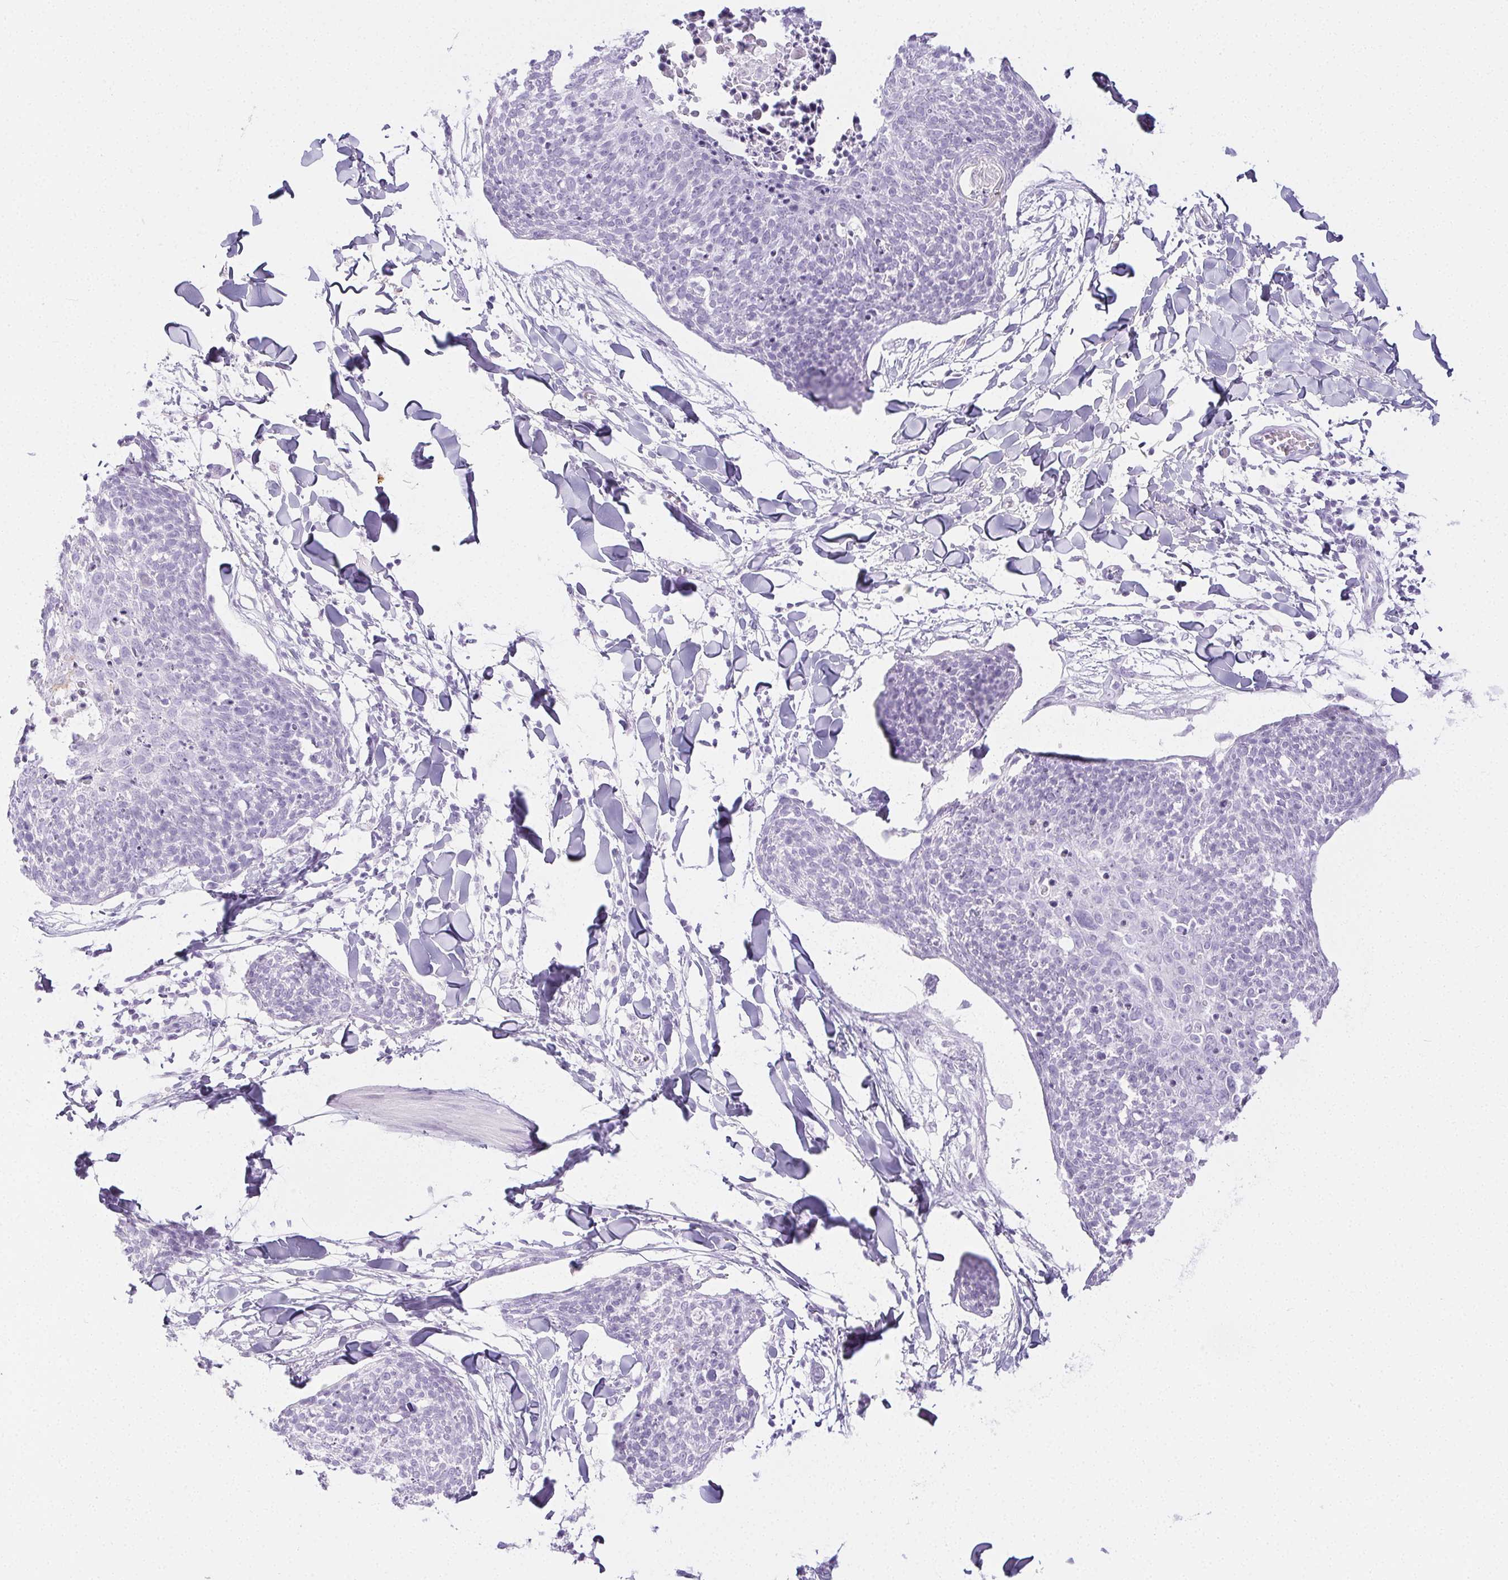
{"staining": {"intensity": "negative", "quantity": "none", "location": "none"}, "tissue": "skin cancer", "cell_type": "Tumor cells", "image_type": "cancer", "snomed": [{"axis": "morphology", "description": "Squamous cell carcinoma, NOS"}, {"axis": "topography", "description": "Skin"}, {"axis": "topography", "description": "Vulva"}], "caption": "IHC of human skin cancer shows no expression in tumor cells.", "gene": "PI3", "patient": {"sex": "female", "age": 75}}